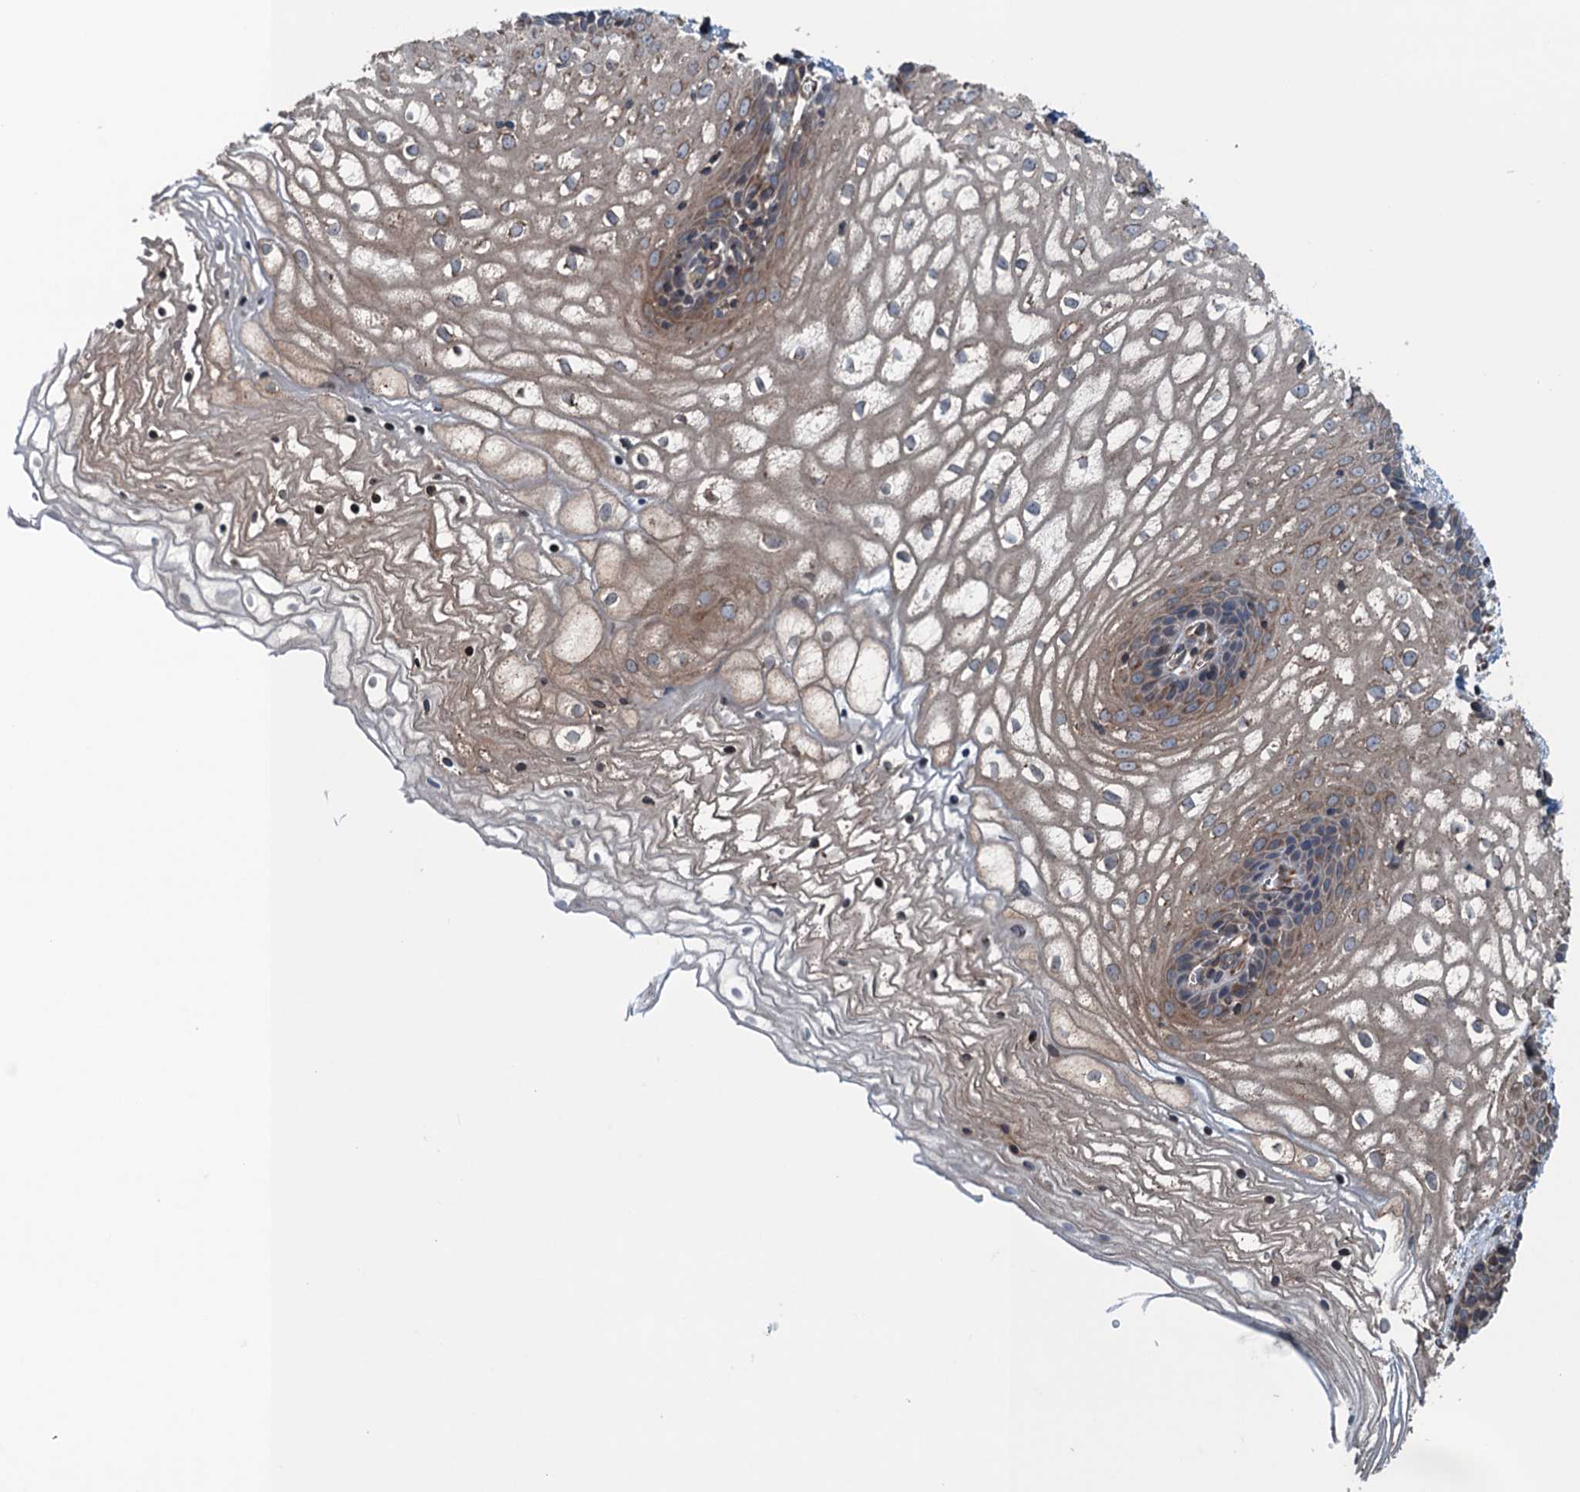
{"staining": {"intensity": "weak", "quantity": ">75%", "location": "cytoplasmic/membranous"}, "tissue": "vagina", "cell_type": "Squamous epithelial cells", "image_type": "normal", "snomed": [{"axis": "morphology", "description": "Normal tissue, NOS"}, {"axis": "topography", "description": "Vagina"}], "caption": "Immunohistochemical staining of normal vagina demonstrates weak cytoplasmic/membranous protein staining in approximately >75% of squamous epithelial cells. (DAB (3,3'-diaminobenzidine) = brown stain, brightfield microscopy at high magnification).", "gene": "TRAPPC8", "patient": {"sex": "female", "age": 34}}